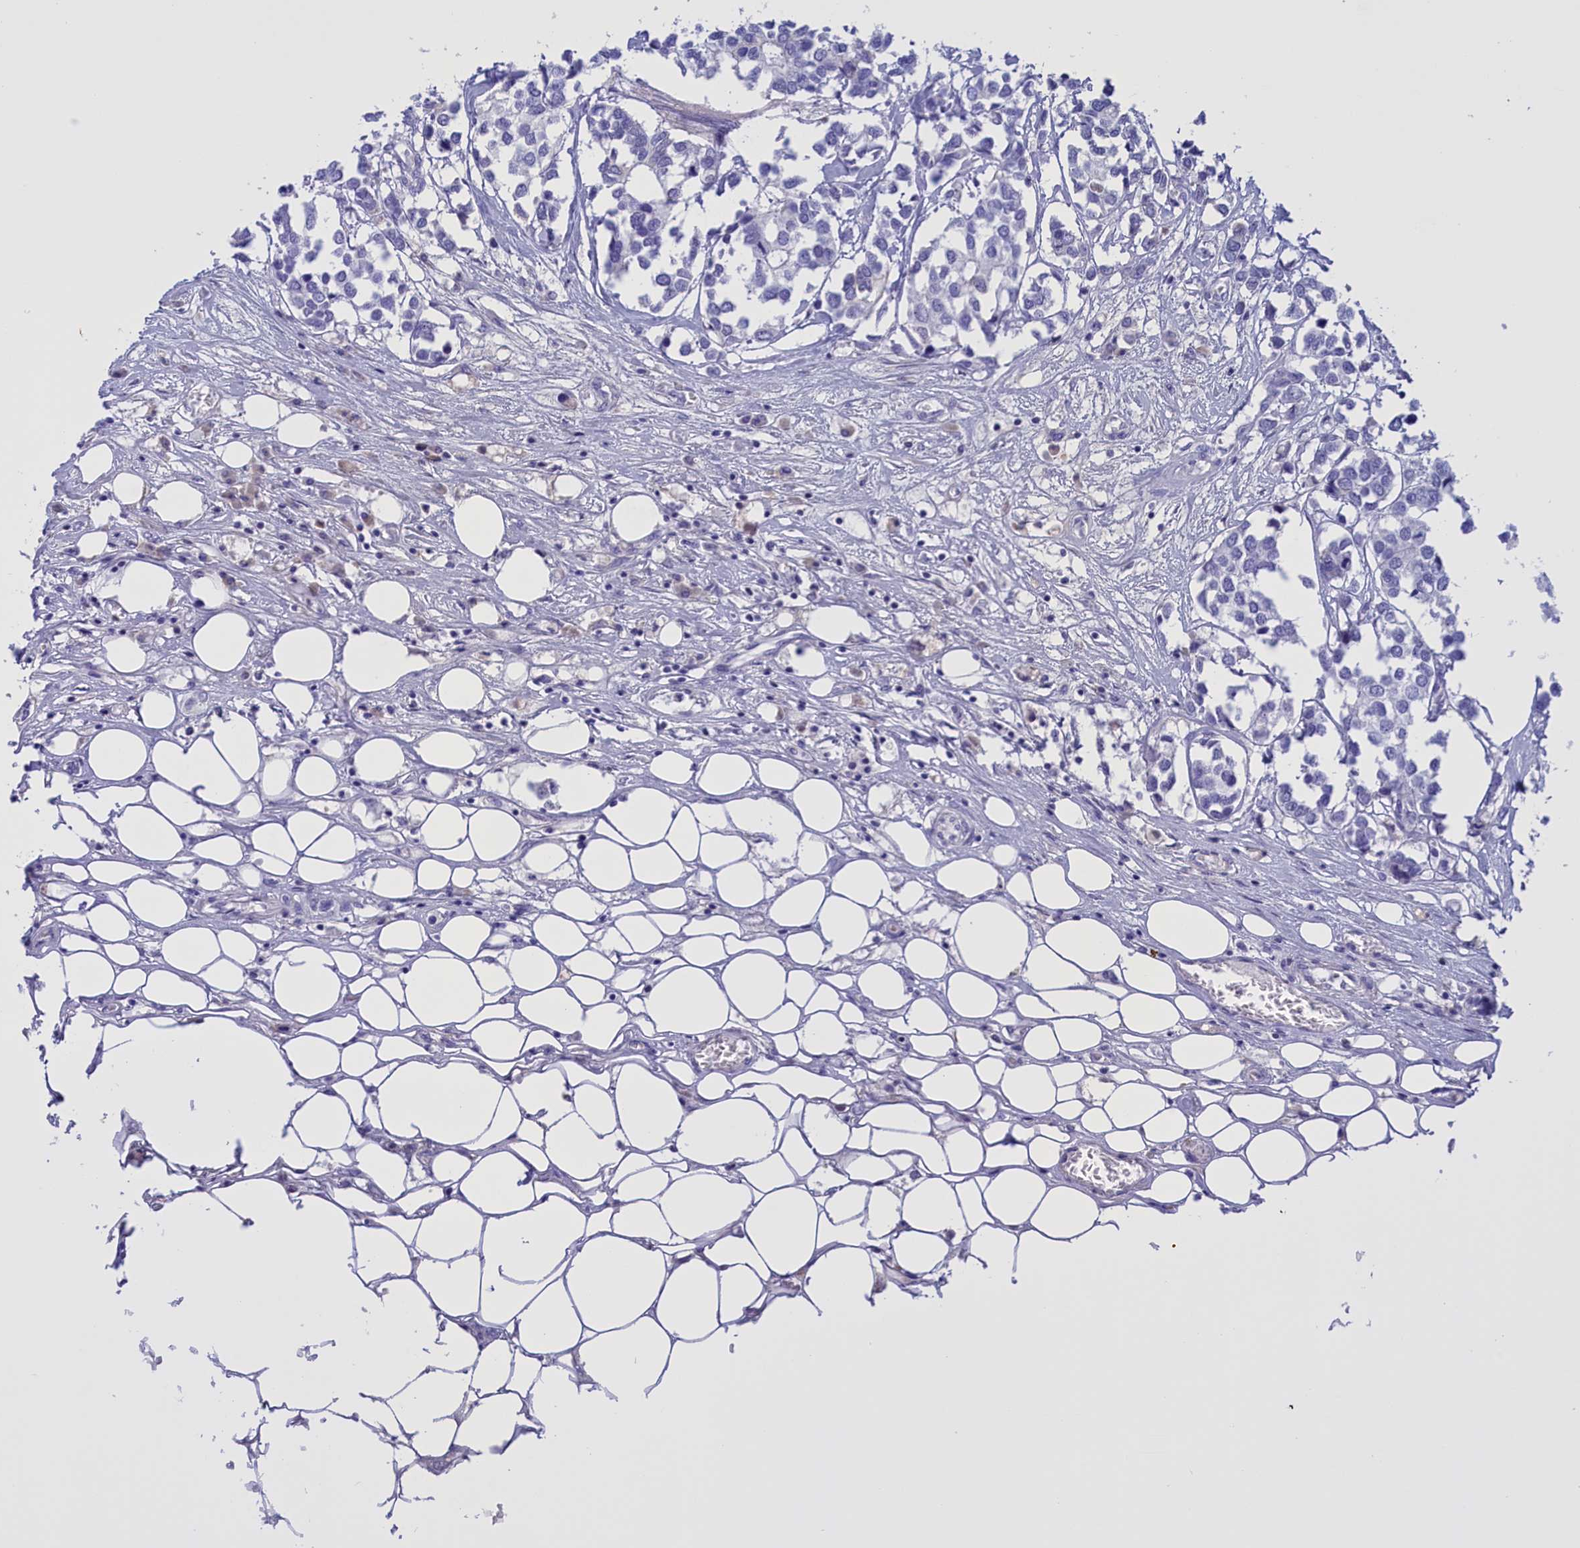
{"staining": {"intensity": "negative", "quantity": "none", "location": "none"}, "tissue": "breast cancer", "cell_type": "Tumor cells", "image_type": "cancer", "snomed": [{"axis": "morphology", "description": "Duct carcinoma"}, {"axis": "topography", "description": "Breast"}], "caption": "Tumor cells are negative for protein expression in human breast intraductal carcinoma. (Brightfield microscopy of DAB (3,3'-diaminobenzidine) IHC at high magnification).", "gene": "PROK2", "patient": {"sex": "female", "age": 83}}